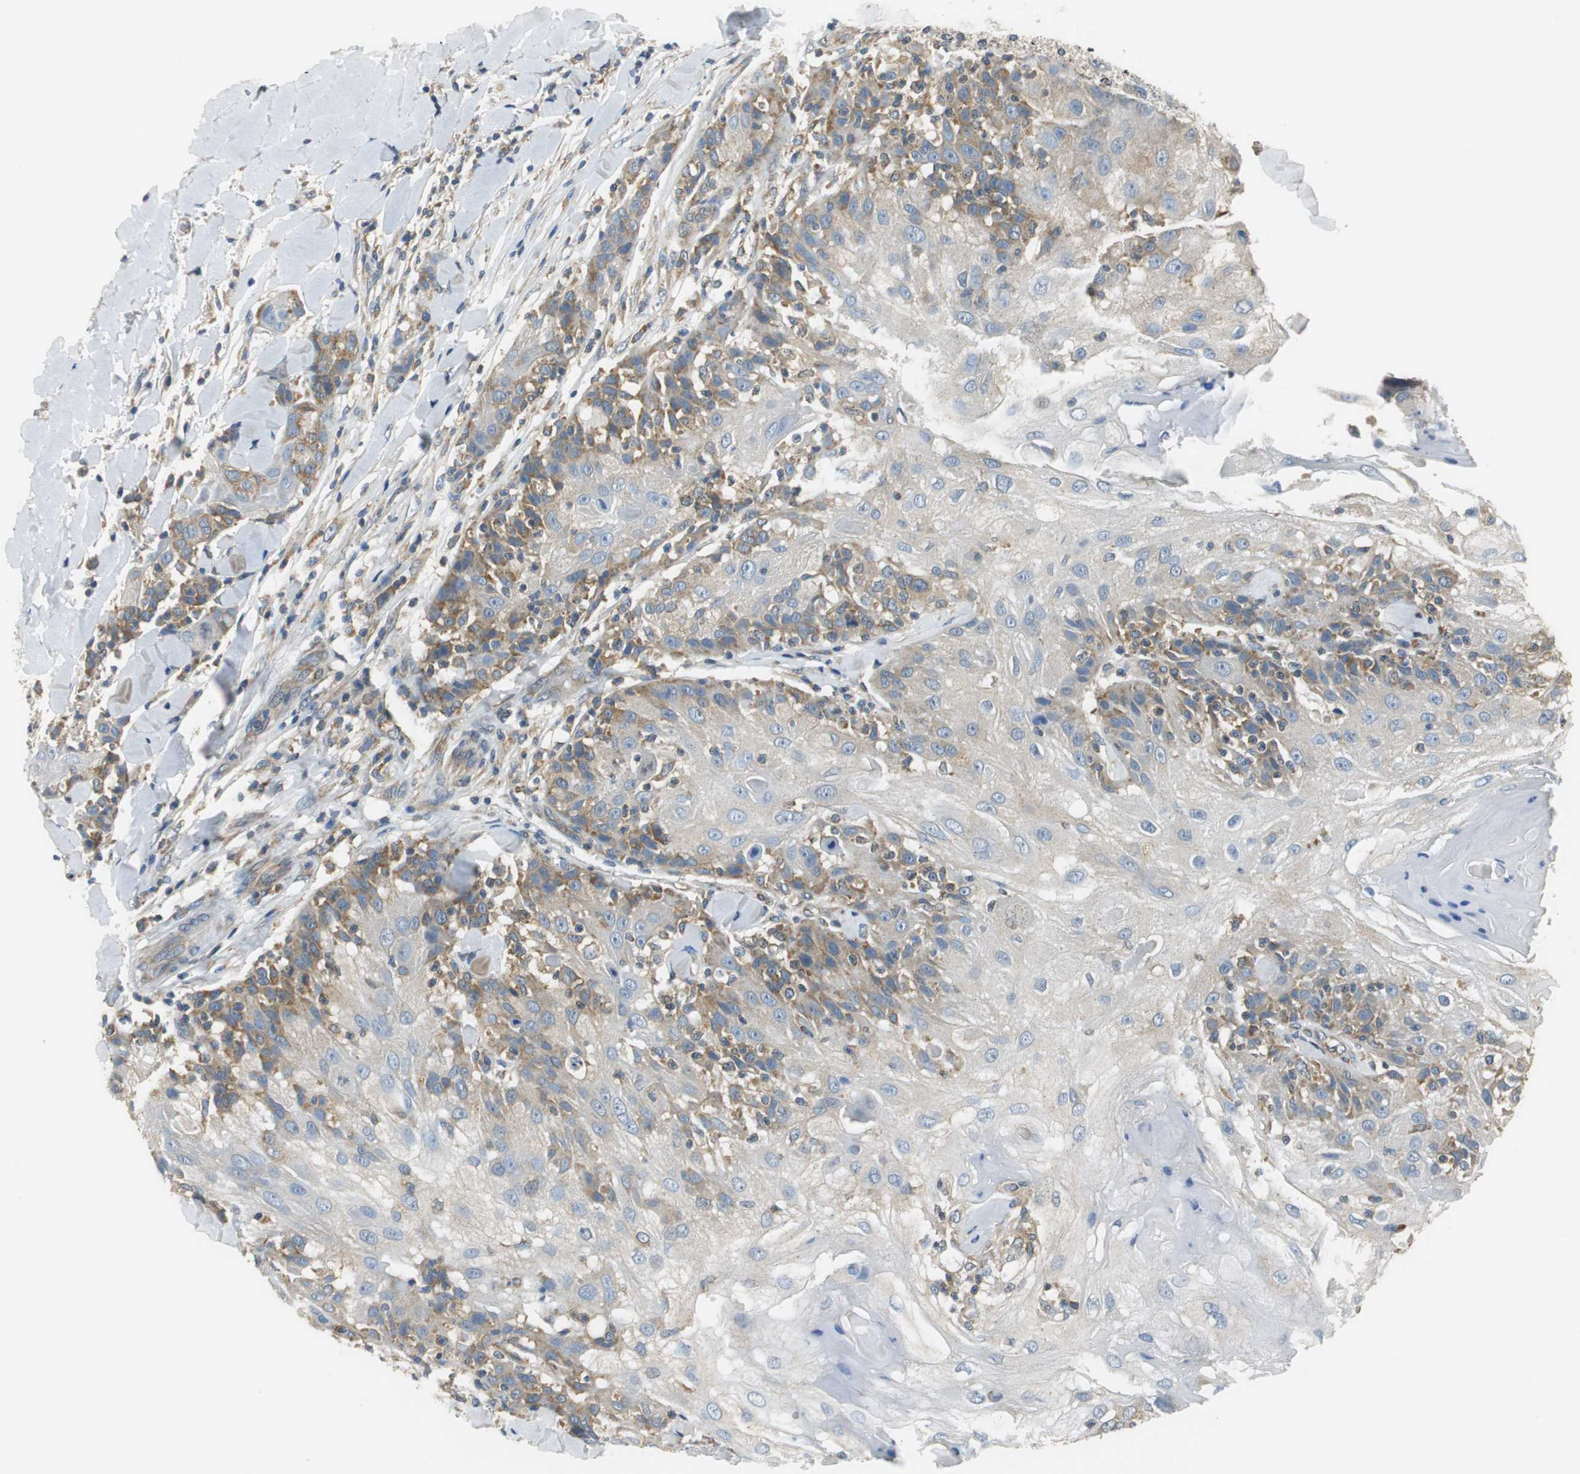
{"staining": {"intensity": "moderate", "quantity": "25%-75%", "location": "cytoplasmic/membranous"}, "tissue": "skin cancer", "cell_type": "Tumor cells", "image_type": "cancer", "snomed": [{"axis": "morphology", "description": "Normal tissue, NOS"}, {"axis": "morphology", "description": "Squamous cell carcinoma, NOS"}, {"axis": "topography", "description": "Skin"}], "caption": "Brown immunohistochemical staining in skin cancer (squamous cell carcinoma) demonstrates moderate cytoplasmic/membranous staining in approximately 25%-75% of tumor cells. (IHC, brightfield microscopy, high magnification).", "gene": "CNOT3", "patient": {"sex": "female", "age": 83}}